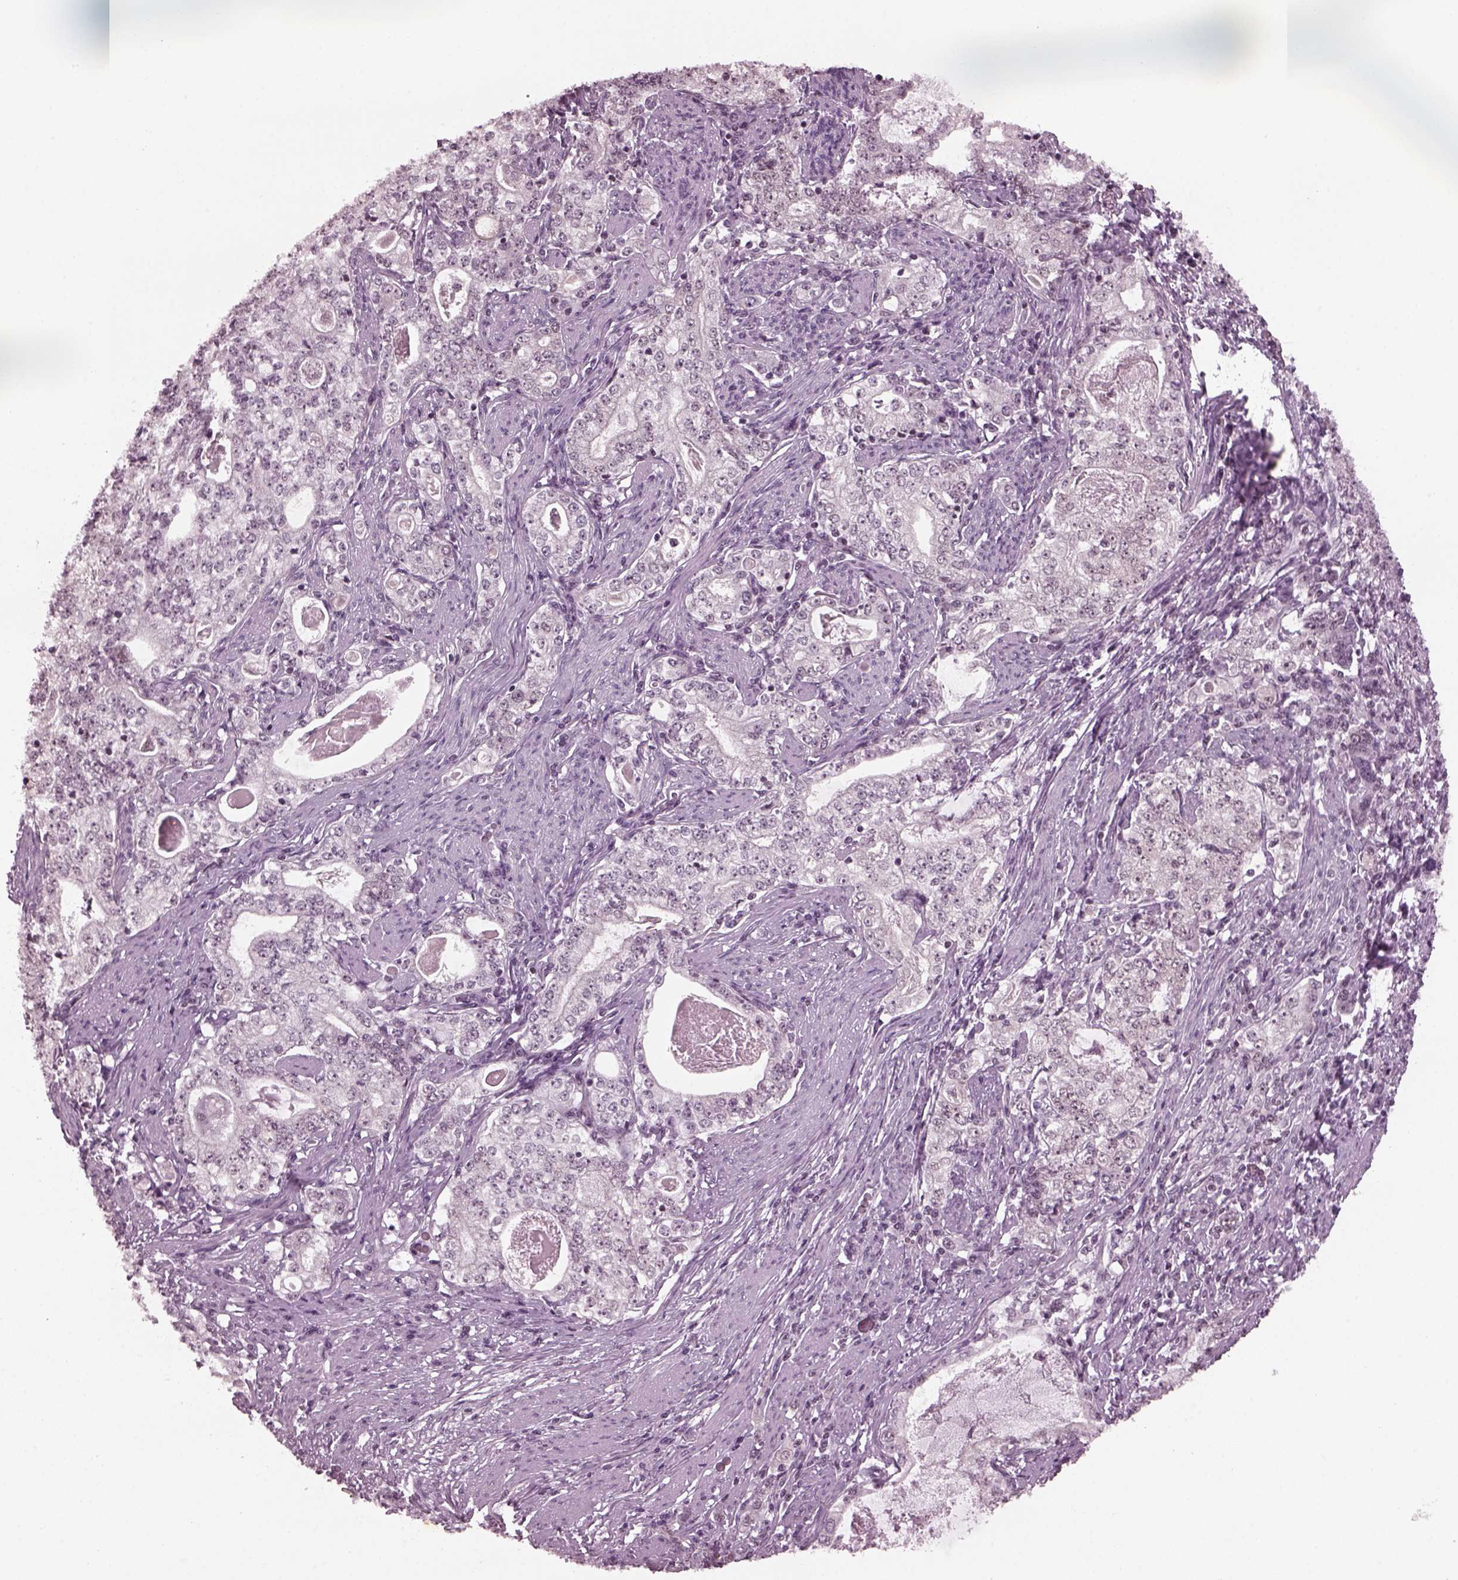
{"staining": {"intensity": "negative", "quantity": "none", "location": "none"}, "tissue": "stomach cancer", "cell_type": "Tumor cells", "image_type": "cancer", "snomed": [{"axis": "morphology", "description": "Adenocarcinoma, NOS"}, {"axis": "topography", "description": "Stomach, lower"}], "caption": "DAB immunohistochemical staining of stomach cancer reveals no significant expression in tumor cells.", "gene": "RUVBL2", "patient": {"sex": "female", "age": 72}}